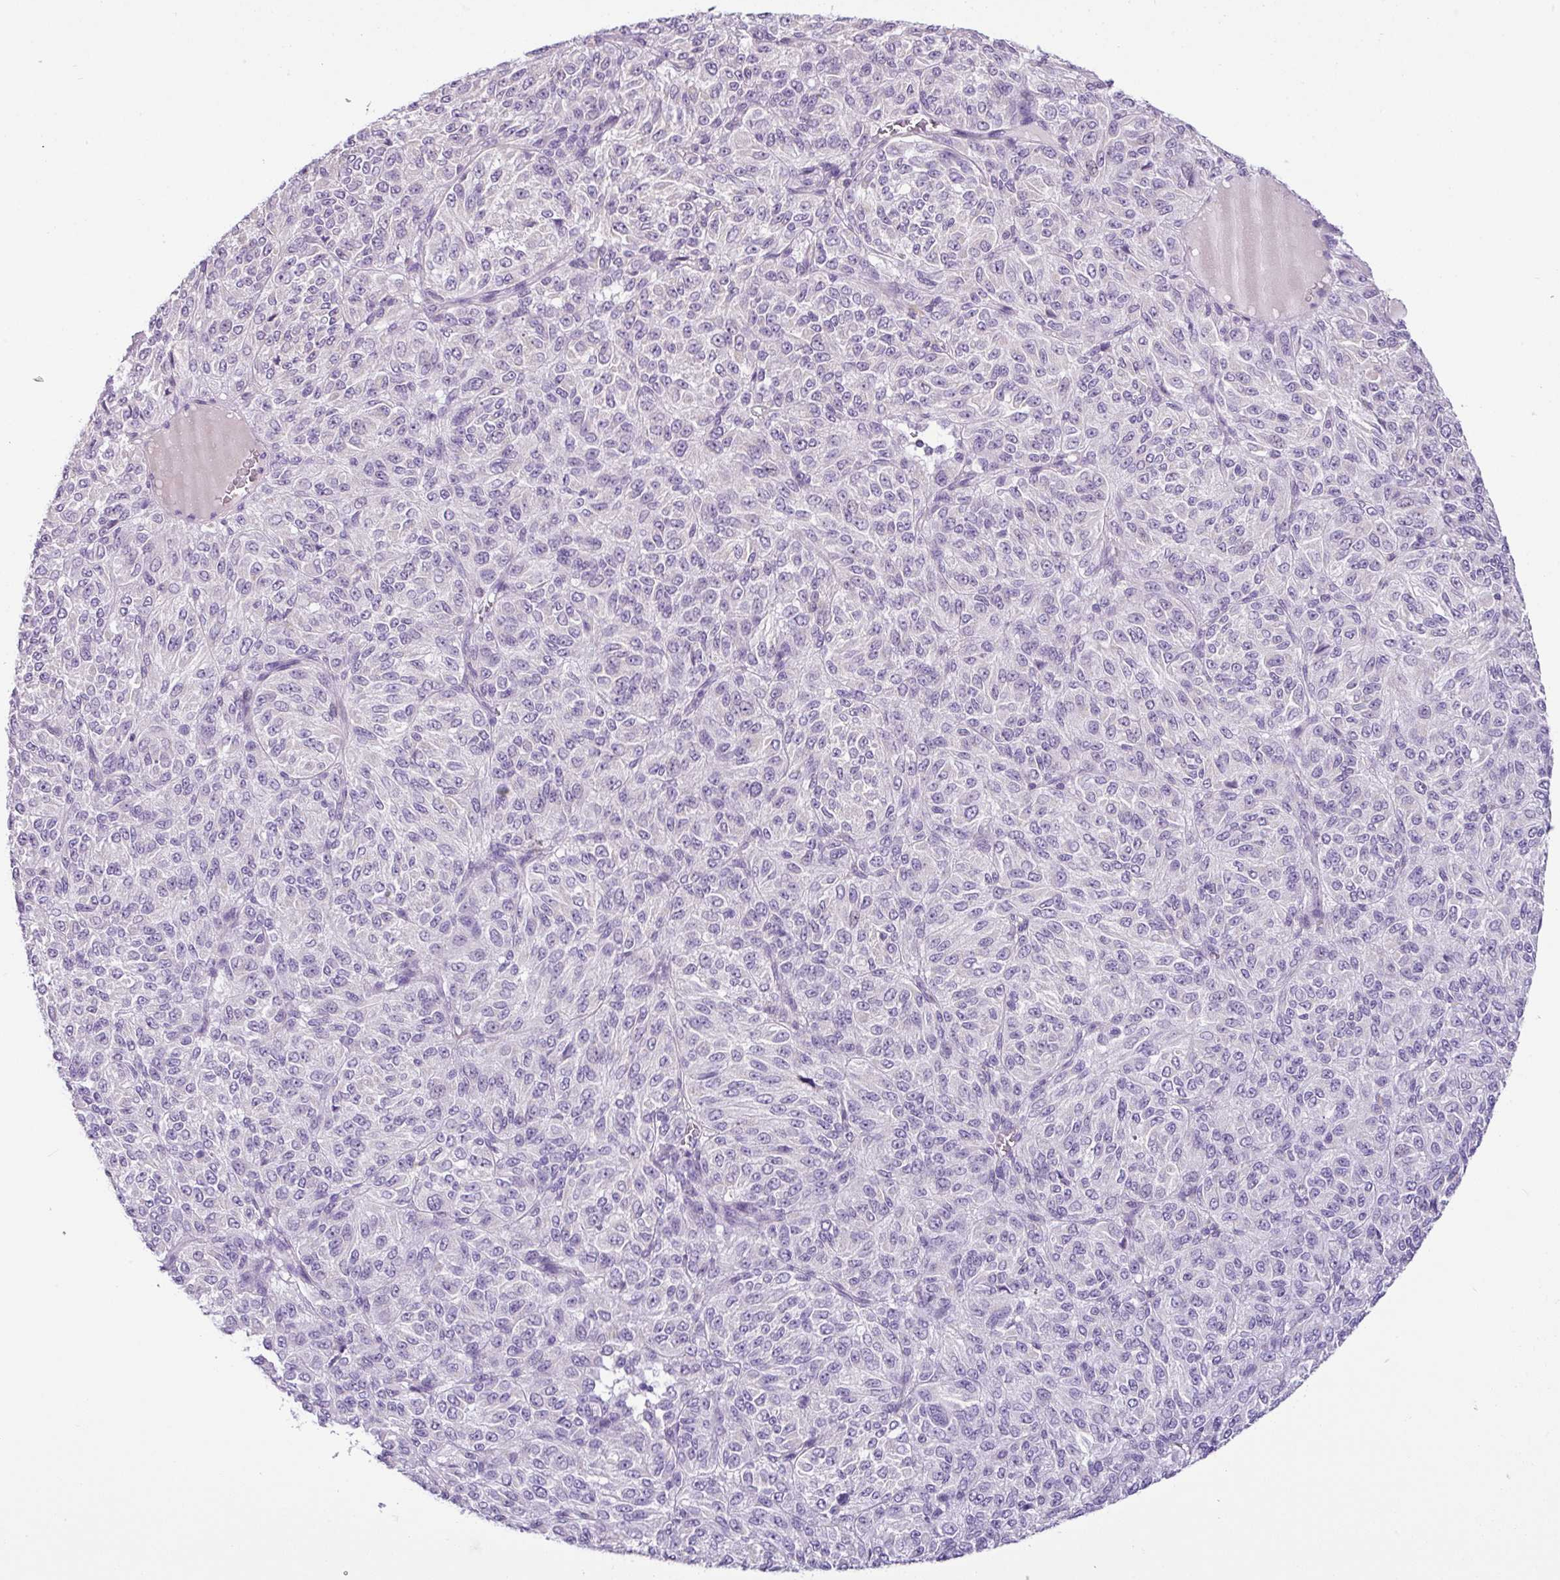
{"staining": {"intensity": "negative", "quantity": "none", "location": "none"}, "tissue": "melanoma", "cell_type": "Tumor cells", "image_type": "cancer", "snomed": [{"axis": "morphology", "description": "Malignant melanoma, Metastatic site"}, {"axis": "topography", "description": "Brain"}], "caption": "This is an IHC histopathology image of melanoma. There is no expression in tumor cells.", "gene": "HMCN2", "patient": {"sex": "female", "age": 56}}